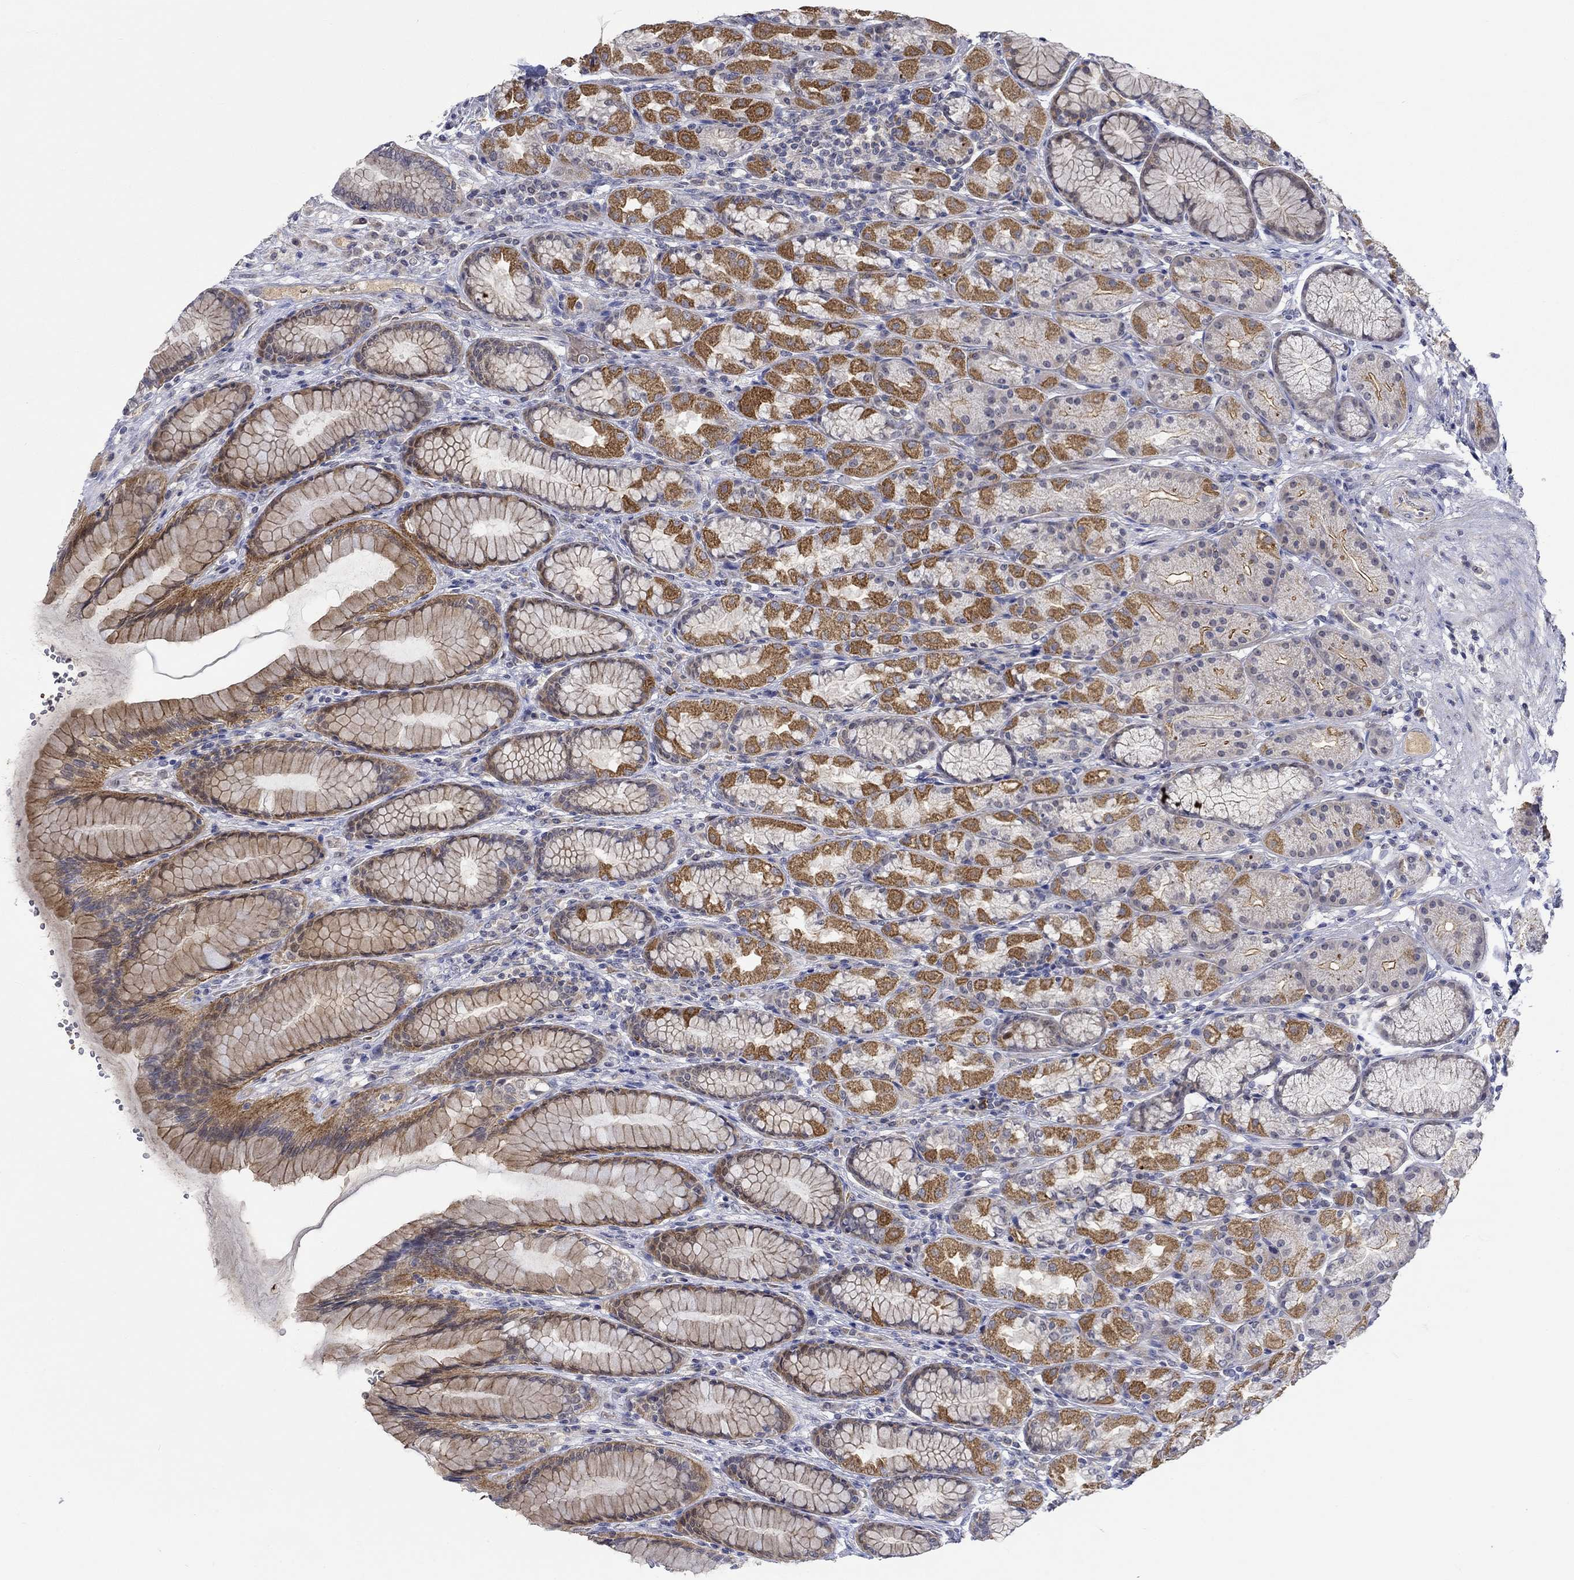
{"staining": {"intensity": "strong", "quantity": "<25%", "location": "cytoplasmic/membranous"}, "tissue": "stomach", "cell_type": "Glandular cells", "image_type": "normal", "snomed": [{"axis": "morphology", "description": "Normal tissue, NOS"}, {"axis": "morphology", "description": "Adenocarcinoma, NOS"}, {"axis": "topography", "description": "Stomach"}], "caption": "IHC (DAB (3,3'-diaminobenzidine)) staining of normal stomach demonstrates strong cytoplasmic/membranous protein expression in about <25% of glandular cells. The staining was performed using DAB (3,3'-diaminobenzidine), with brown indicating positive protein expression. Nuclei are stained blue with hematoxylin.", "gene": "WASF1", "patient": {"sex": "female", "age": 79}}